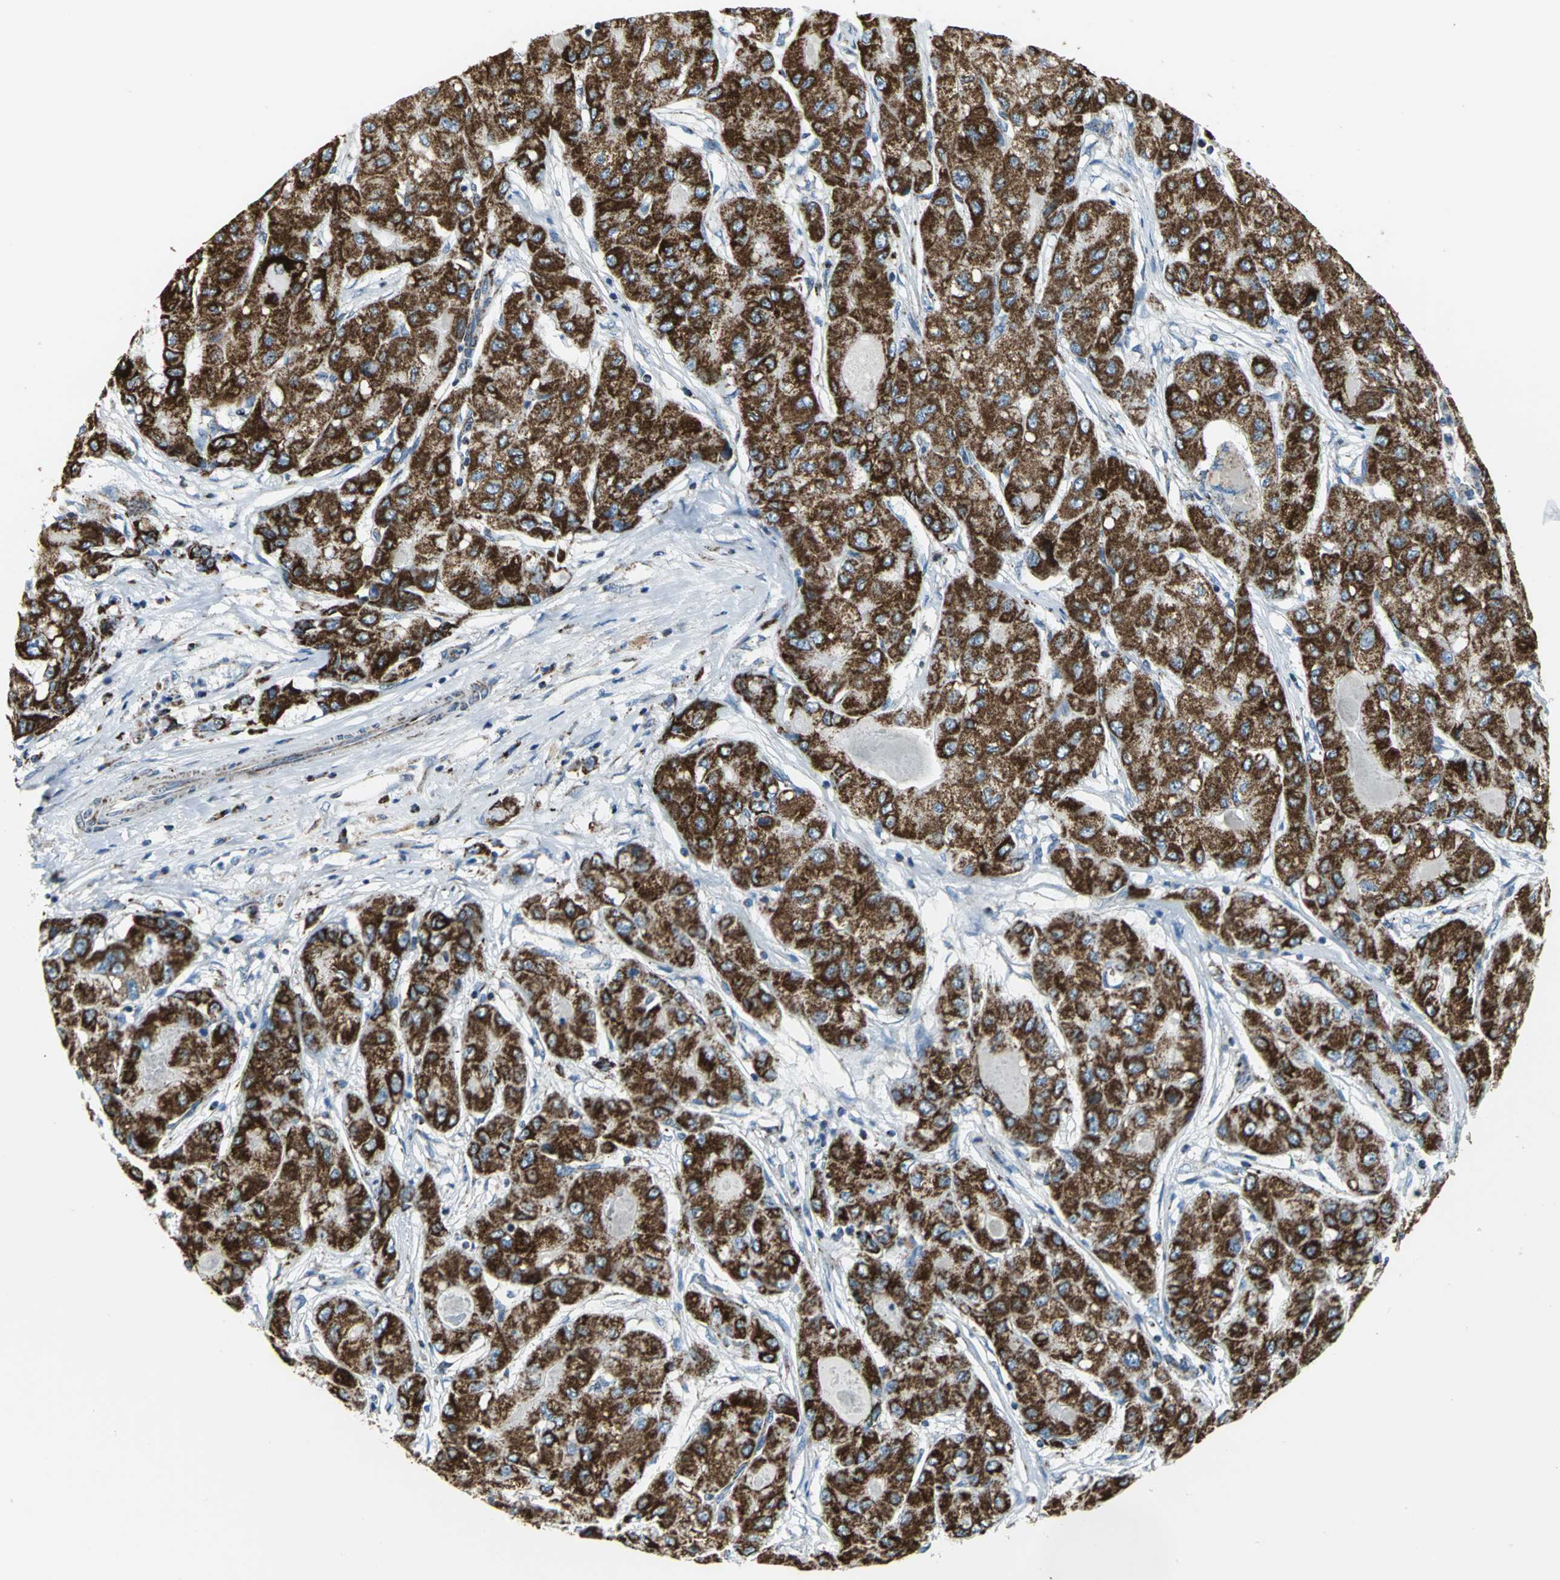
{"staining": {"intensity": "strong", "quantity": ">75%", "location": "cytoplasmic/membranous"}, "tissue": "liver cancer", "cell_type": "Tumor cells", "image_type": "cancer", "snomed": [{"axis": "morphology", "description": "Carcinoma, Hepatocellular, NOS"}, {"axis": "topography", "description": "Liver"}], "caption": "Immunohistochemistry (IHC) image of liver cancer (hepatocellular carcinoma) stained for a protein (brown), which displays high levels of strong cytoplasmic/membranous staining in approximately >75% of tumor cells.", "gene": "NTRK1", "patient": {"sex": "male", "age": 80}}